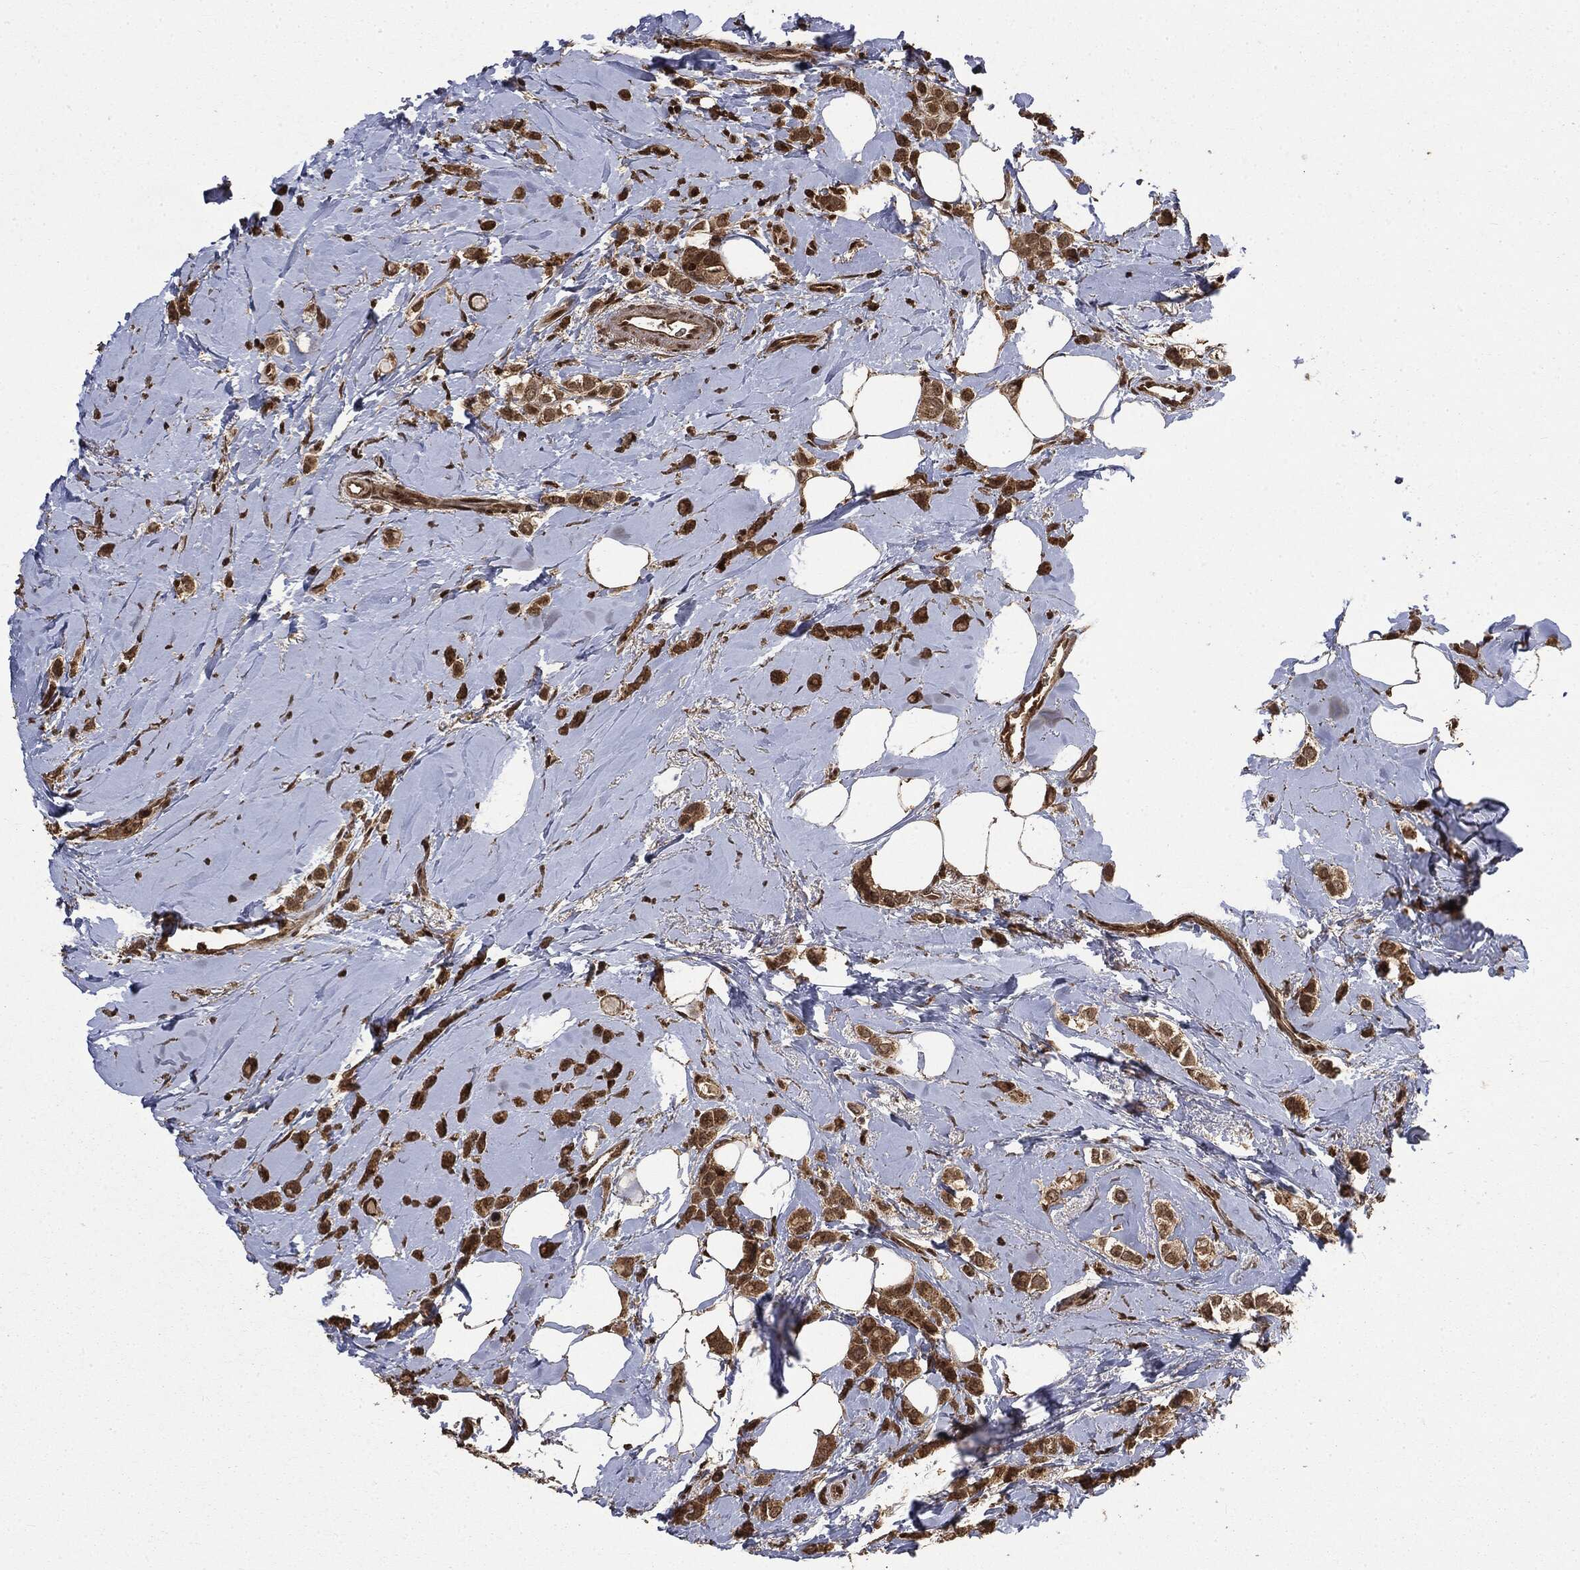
{"staining": {"intensity": "moderate", "quantity": ">75%", "location": "cytoplasmic/membranous,nuclear"}, "tissue": "breast cancer", "cell_type": "Tumor cells", "image_type": "cancer", "snomed": [{"axis": "morphology", "description": "Lobular carcinoma"}, {"axis": "topography", "description": "Breast"}], "caption": "Immunohistochemical staining of human breast cancer (lobular carcinoma) demonstrates moderate cytoplasmic/membranous and nuclear protein expression in about >75% of tumor cells.", "gene": "CTDP1", "patient": {"sex": "female", "age": 66}}